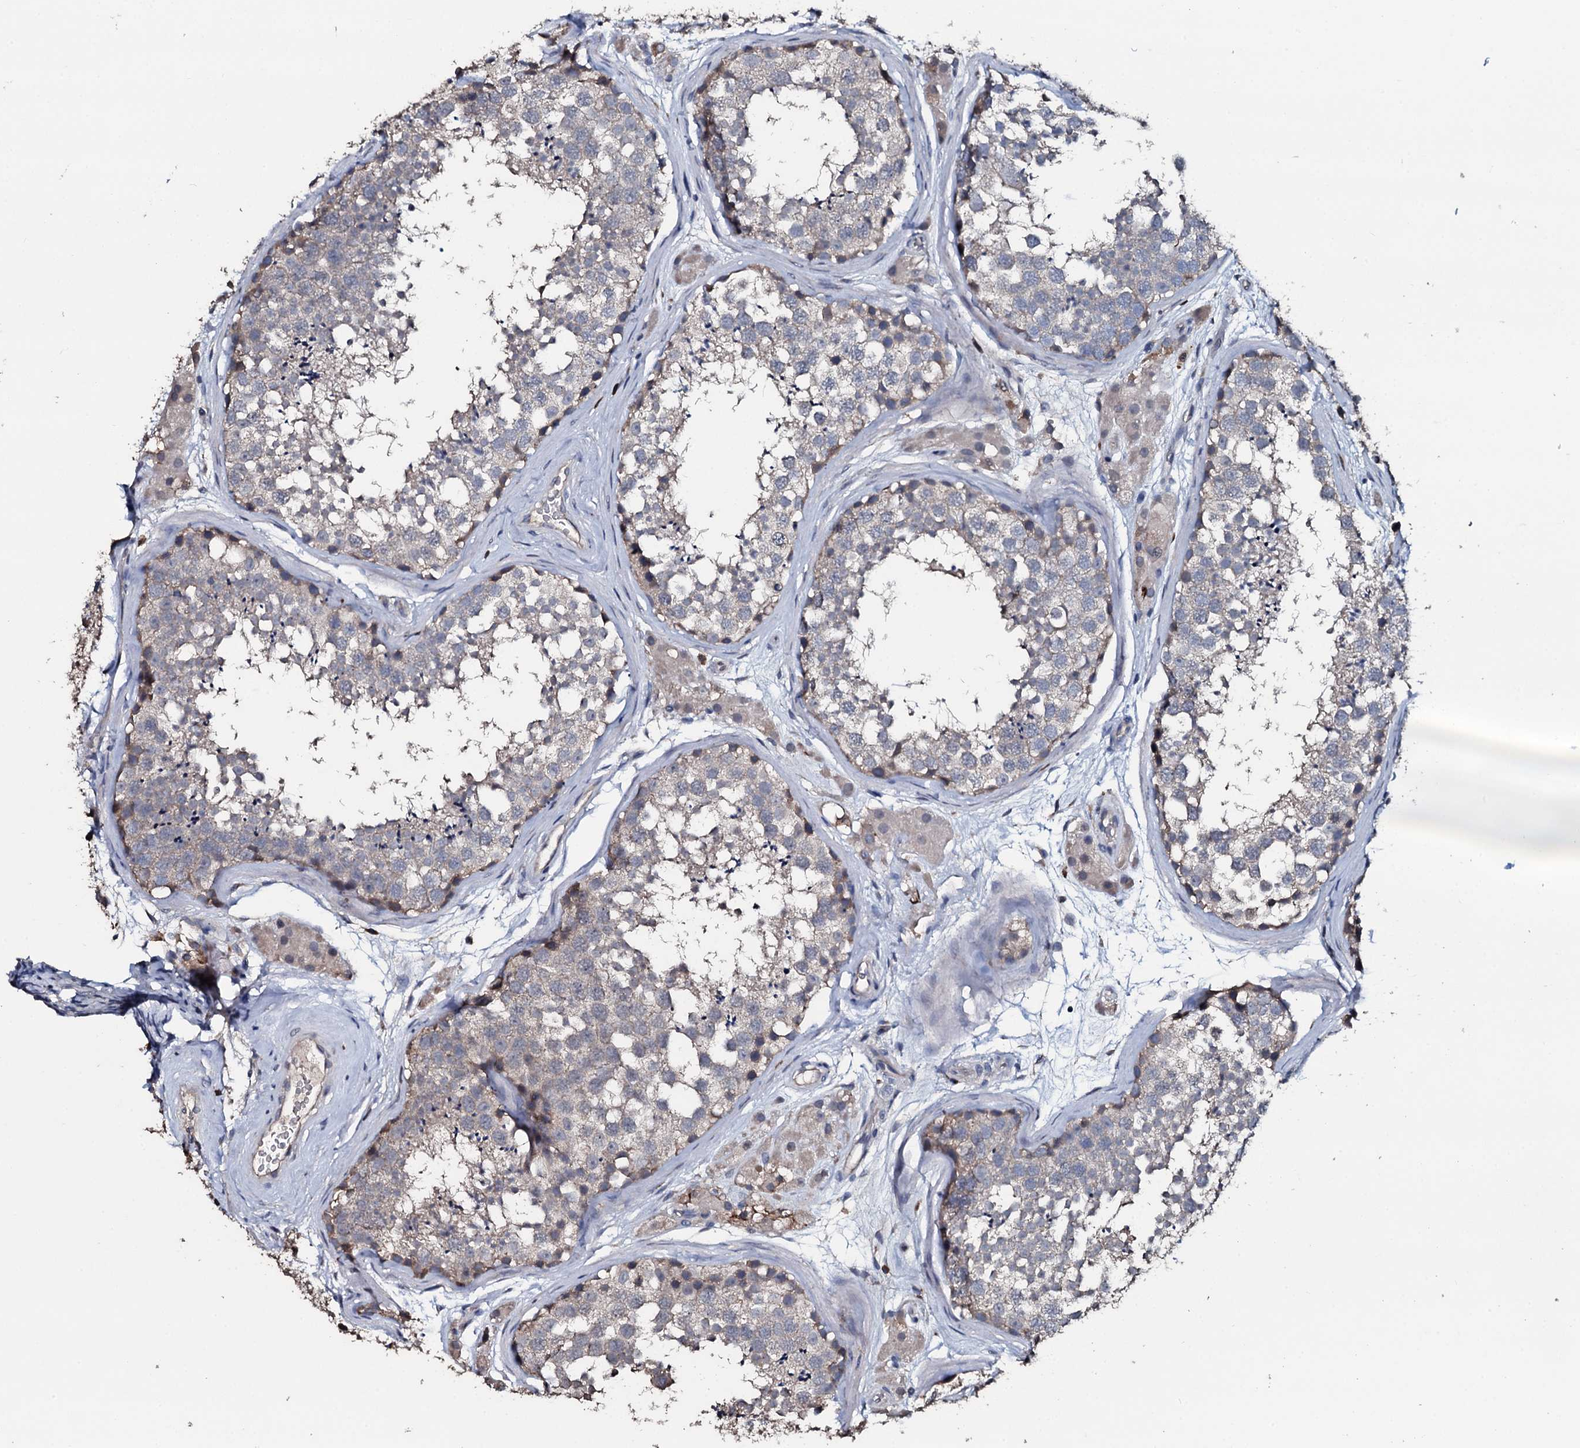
{"staining": {"intensity": "weak", "quantity": "25%-75%", "location": "cytoplasmic/membranous"}, "tissue": "testis", "cell_type": "Cells in seminiferous ducts", "image_type": "normal", "snomed": [{"axis": "morphology", "description": "Normal tissue, NOS"}, {"axis": "topography", "description": "Testis"}], "caption": "Unremarkable testis demonstrates weak cytoplasmic/membranous staining in approximately 25%-75% of cells in seminiferous ducts, visualized by immunohistochemistry. (DAB (3,3'-diaminobenzidine) IHC, brown staining for protein, blue staining for nuclei).", "gene": "IL12B", "patient": {"sex": "male", "age": 56}}